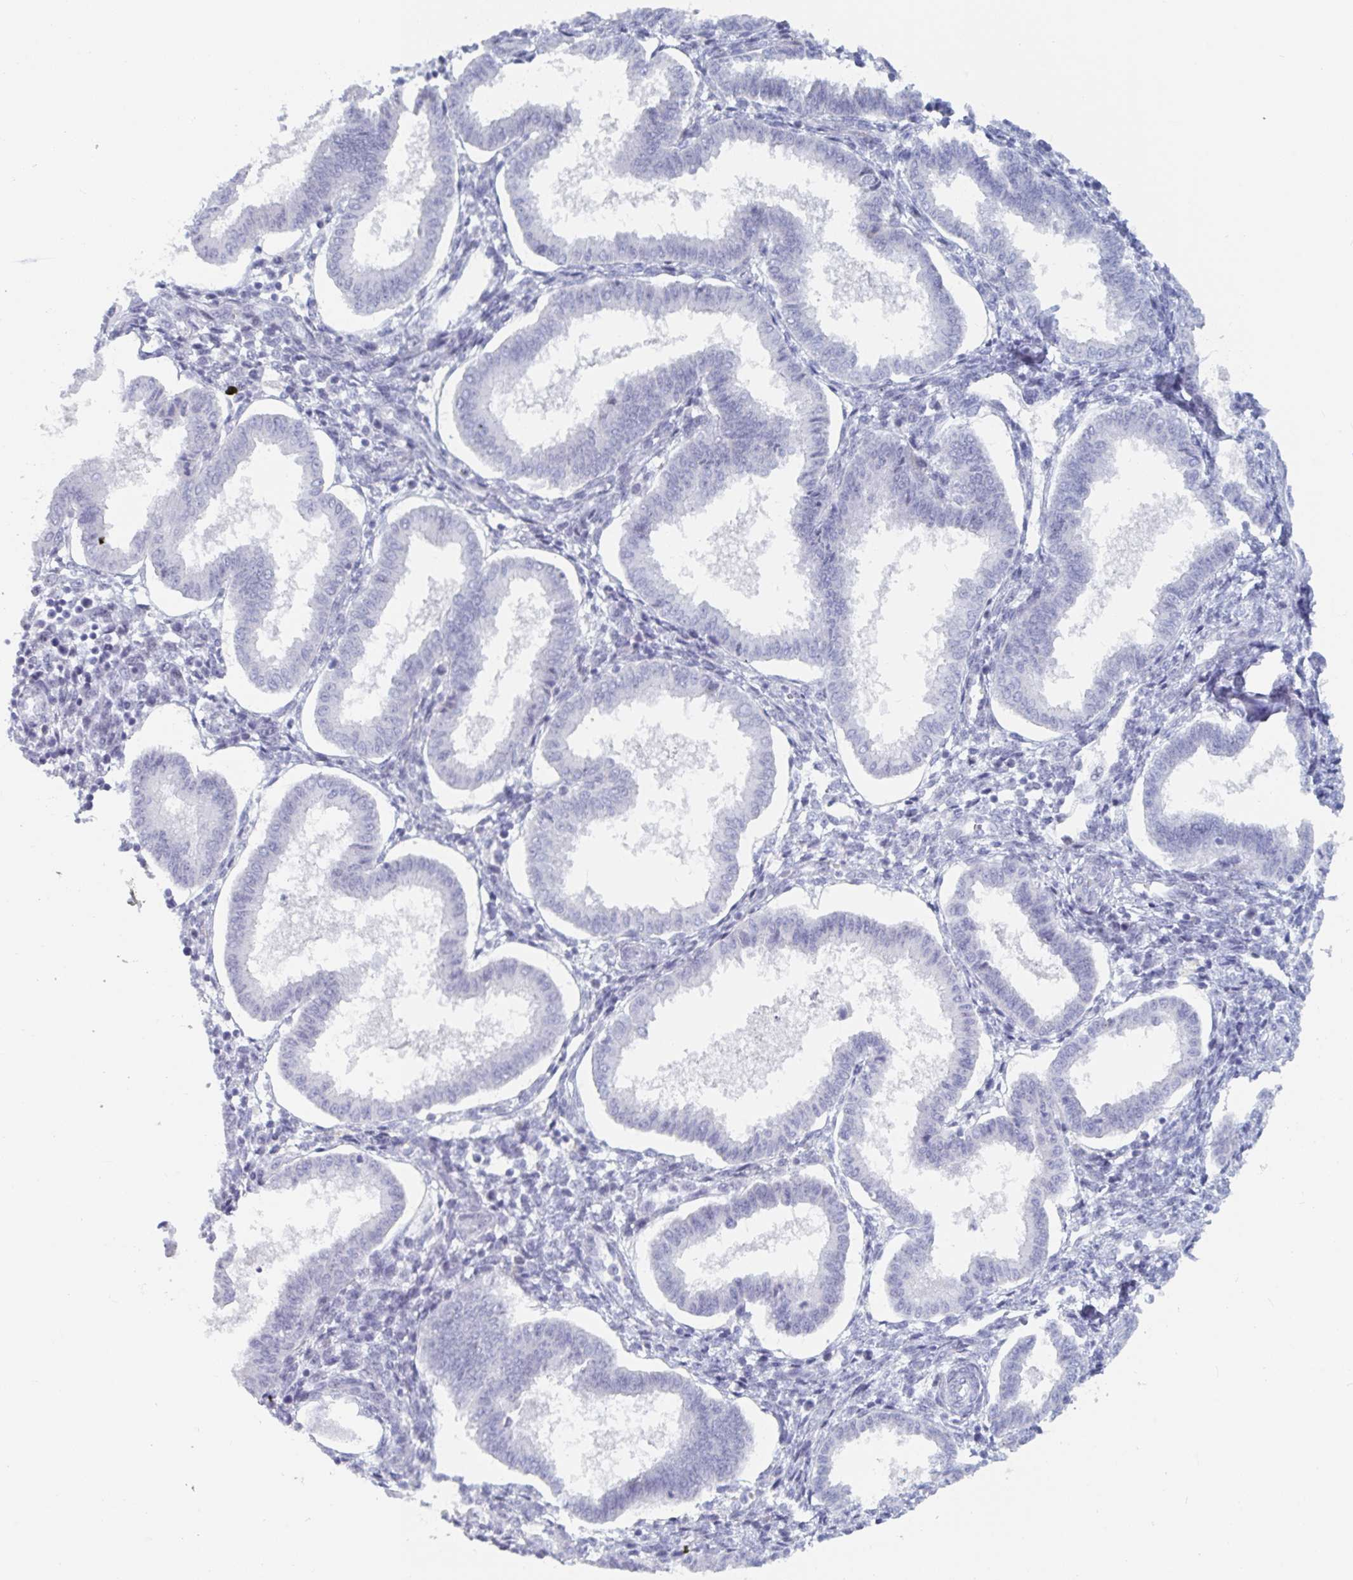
{"staining": {"intensity": "negative", "quantity": "none", "location": "none"}, "tissue": "endometrium", "cell_type": "Cells in endometrial stroma", "image_type": "normal", "snomed": [{"axis": "morphology", "description": "Normal tissue, NOS"}, {"axis": "topography", "description": "Endometrium"}], "caption": "The immunohistochemistry micrograph has no significant staining in cells in endometrial stroma of endometrium.", "gene": "NR1H2", "patient": {"sex": "female", "age": 24}}